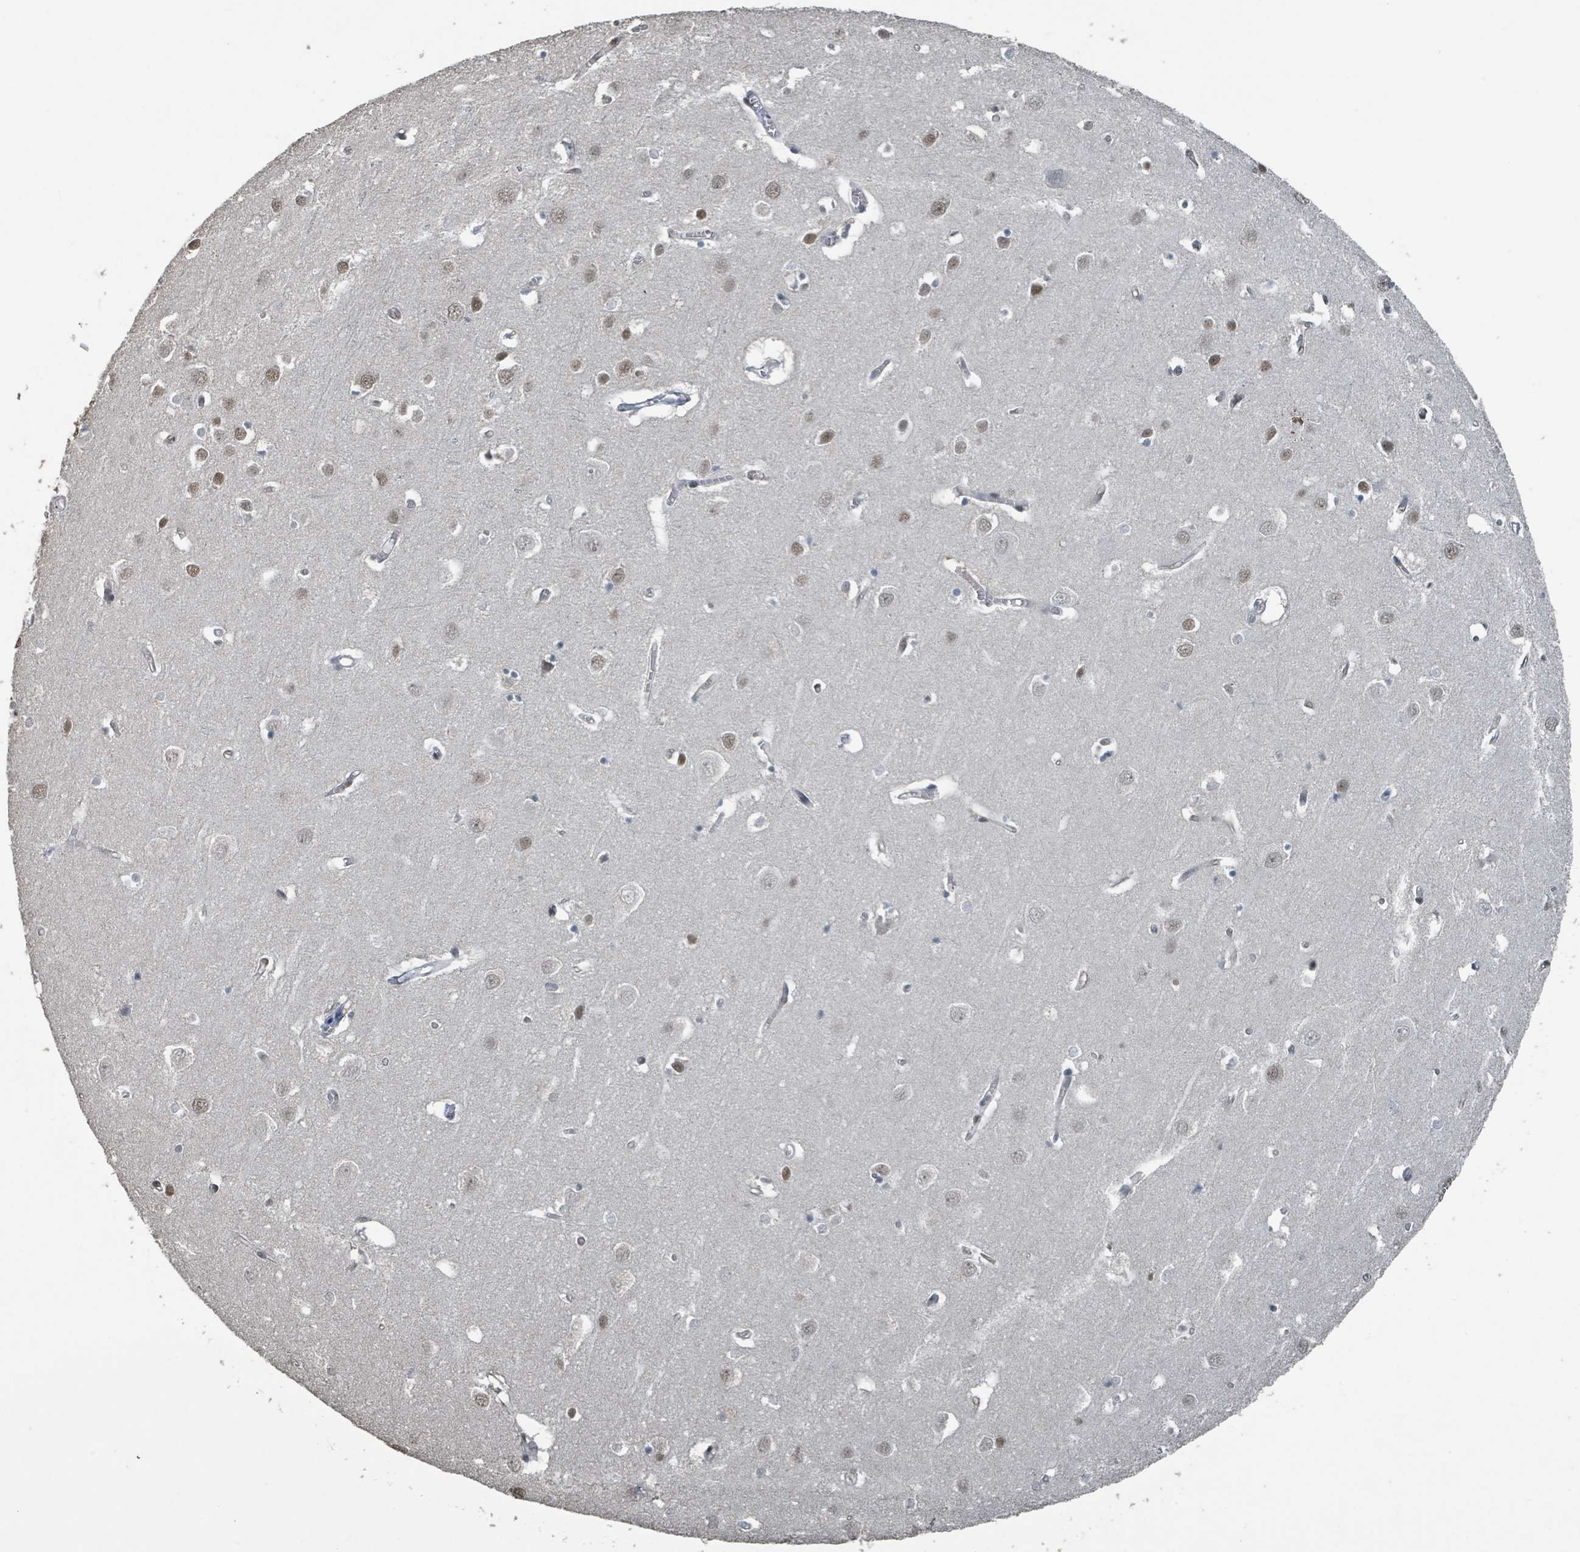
{"staining": {"intensity": "weak", "quantity": "25%-75%", "location": "nuclear"}, "tissue": "cerebral cortex", "cell_type": "Endothelial cells", "image_type": "normal", "snomed": [{"axis": "morphology", "description": "Normal tissue, NOS"}, {"axis": "topography", "description": "Cerebral cortex"}], "caption": "A brown stain highlights weak nuclear expression of a protein in endothelial cells of benign cerebral cortex.", "gene": "PHIP", "patient": {"sex": "male", "age": 70}}